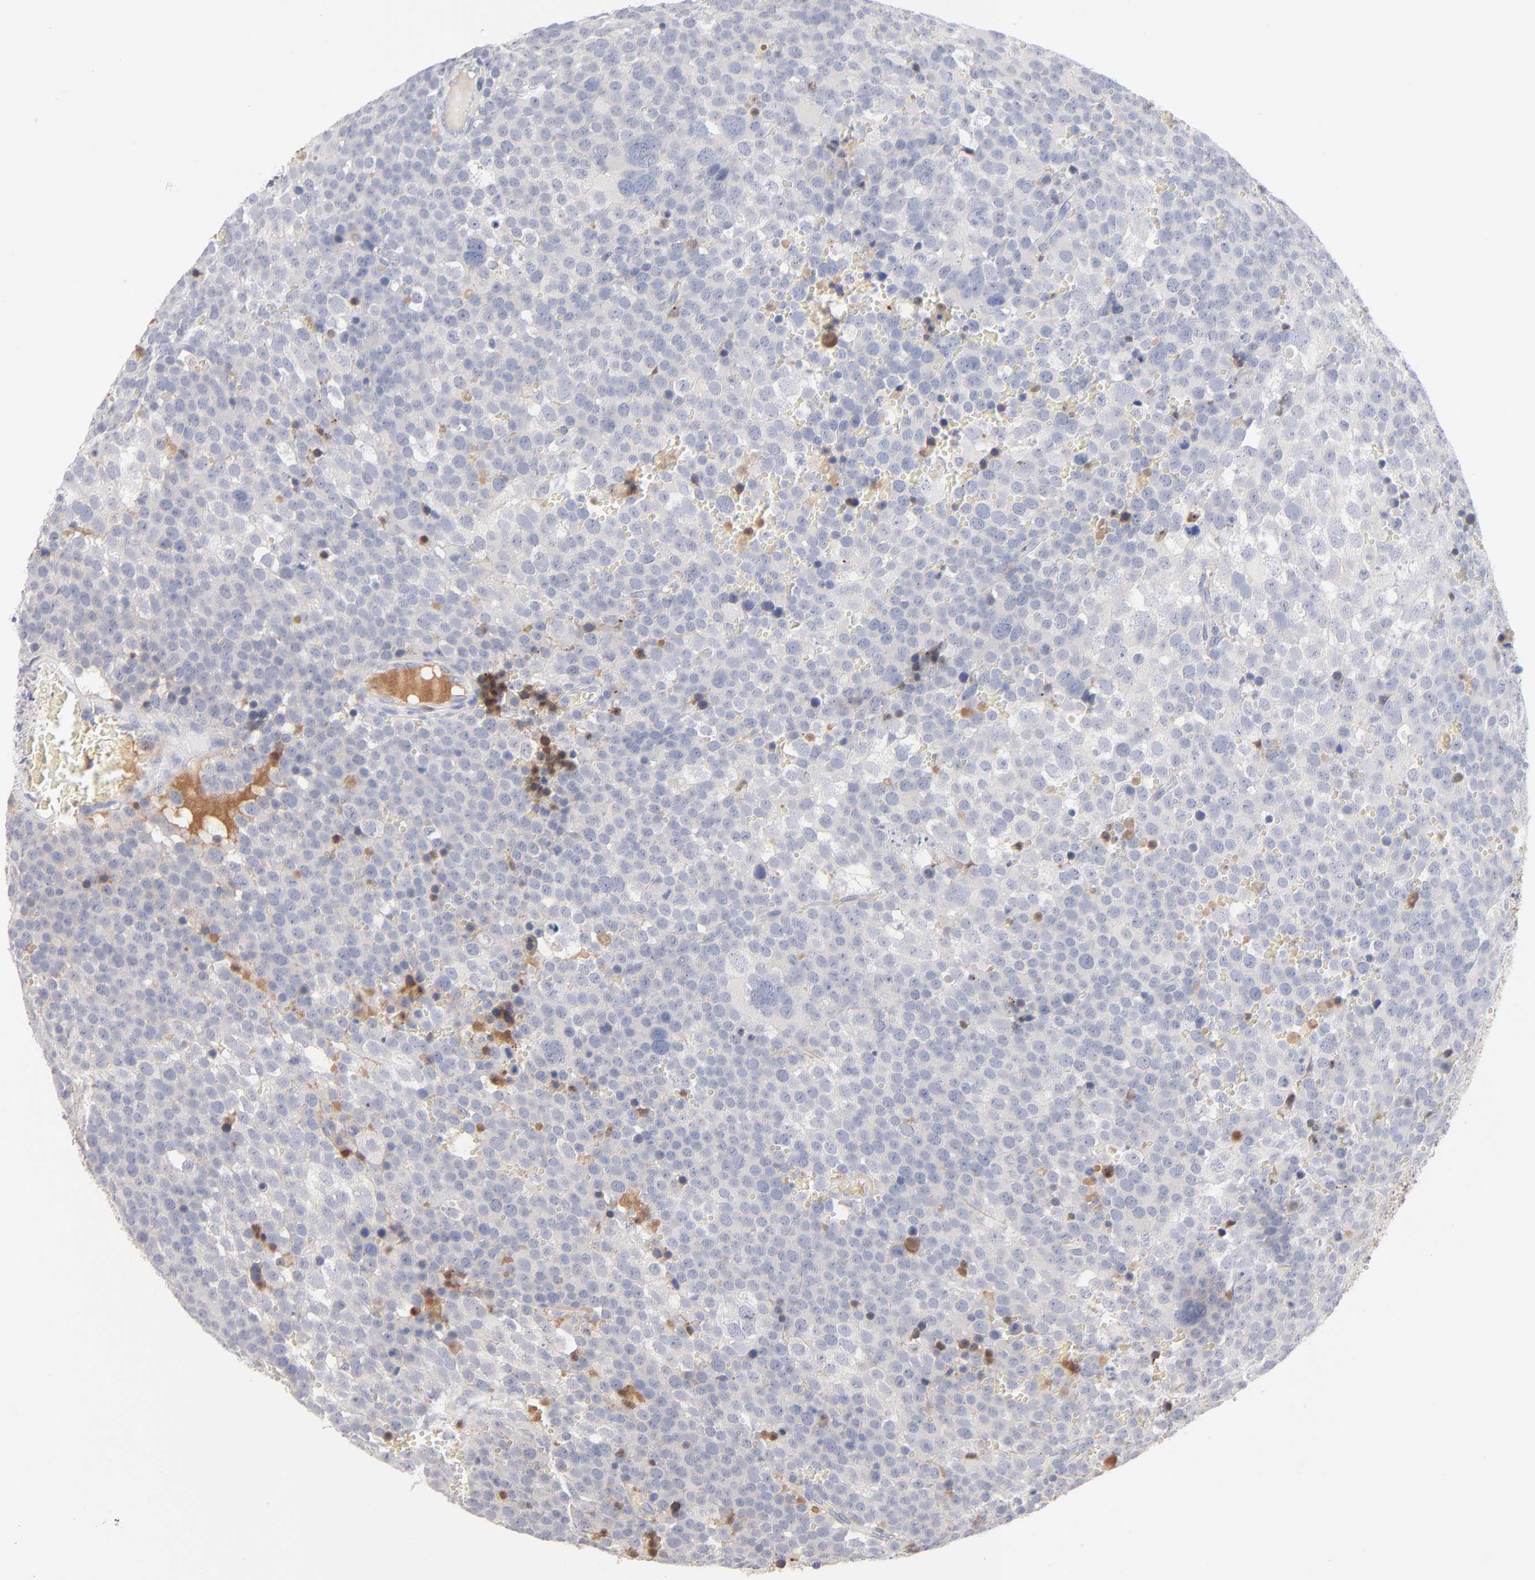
{"staining": {"intensity": "negative", "quantity": "none", "location": "none"}, "tissue": "testis cancer", "cell_type": "Tumor cells", "image_type": "cancer", "snomed": [{"axis": "morphology", "description": "Seminoma, NOS"}, {"axis": "topography", "description": "Testis"}], "caption": "Testis seminoma was stained to show a protein in brown. There is no significant positivity in tumor cells. (DAB (3,3'-diaminobenzidine) immunohistochemistry, high magnification).", "gene": "F12", "patient": {"sex": "male", "age": 71}}